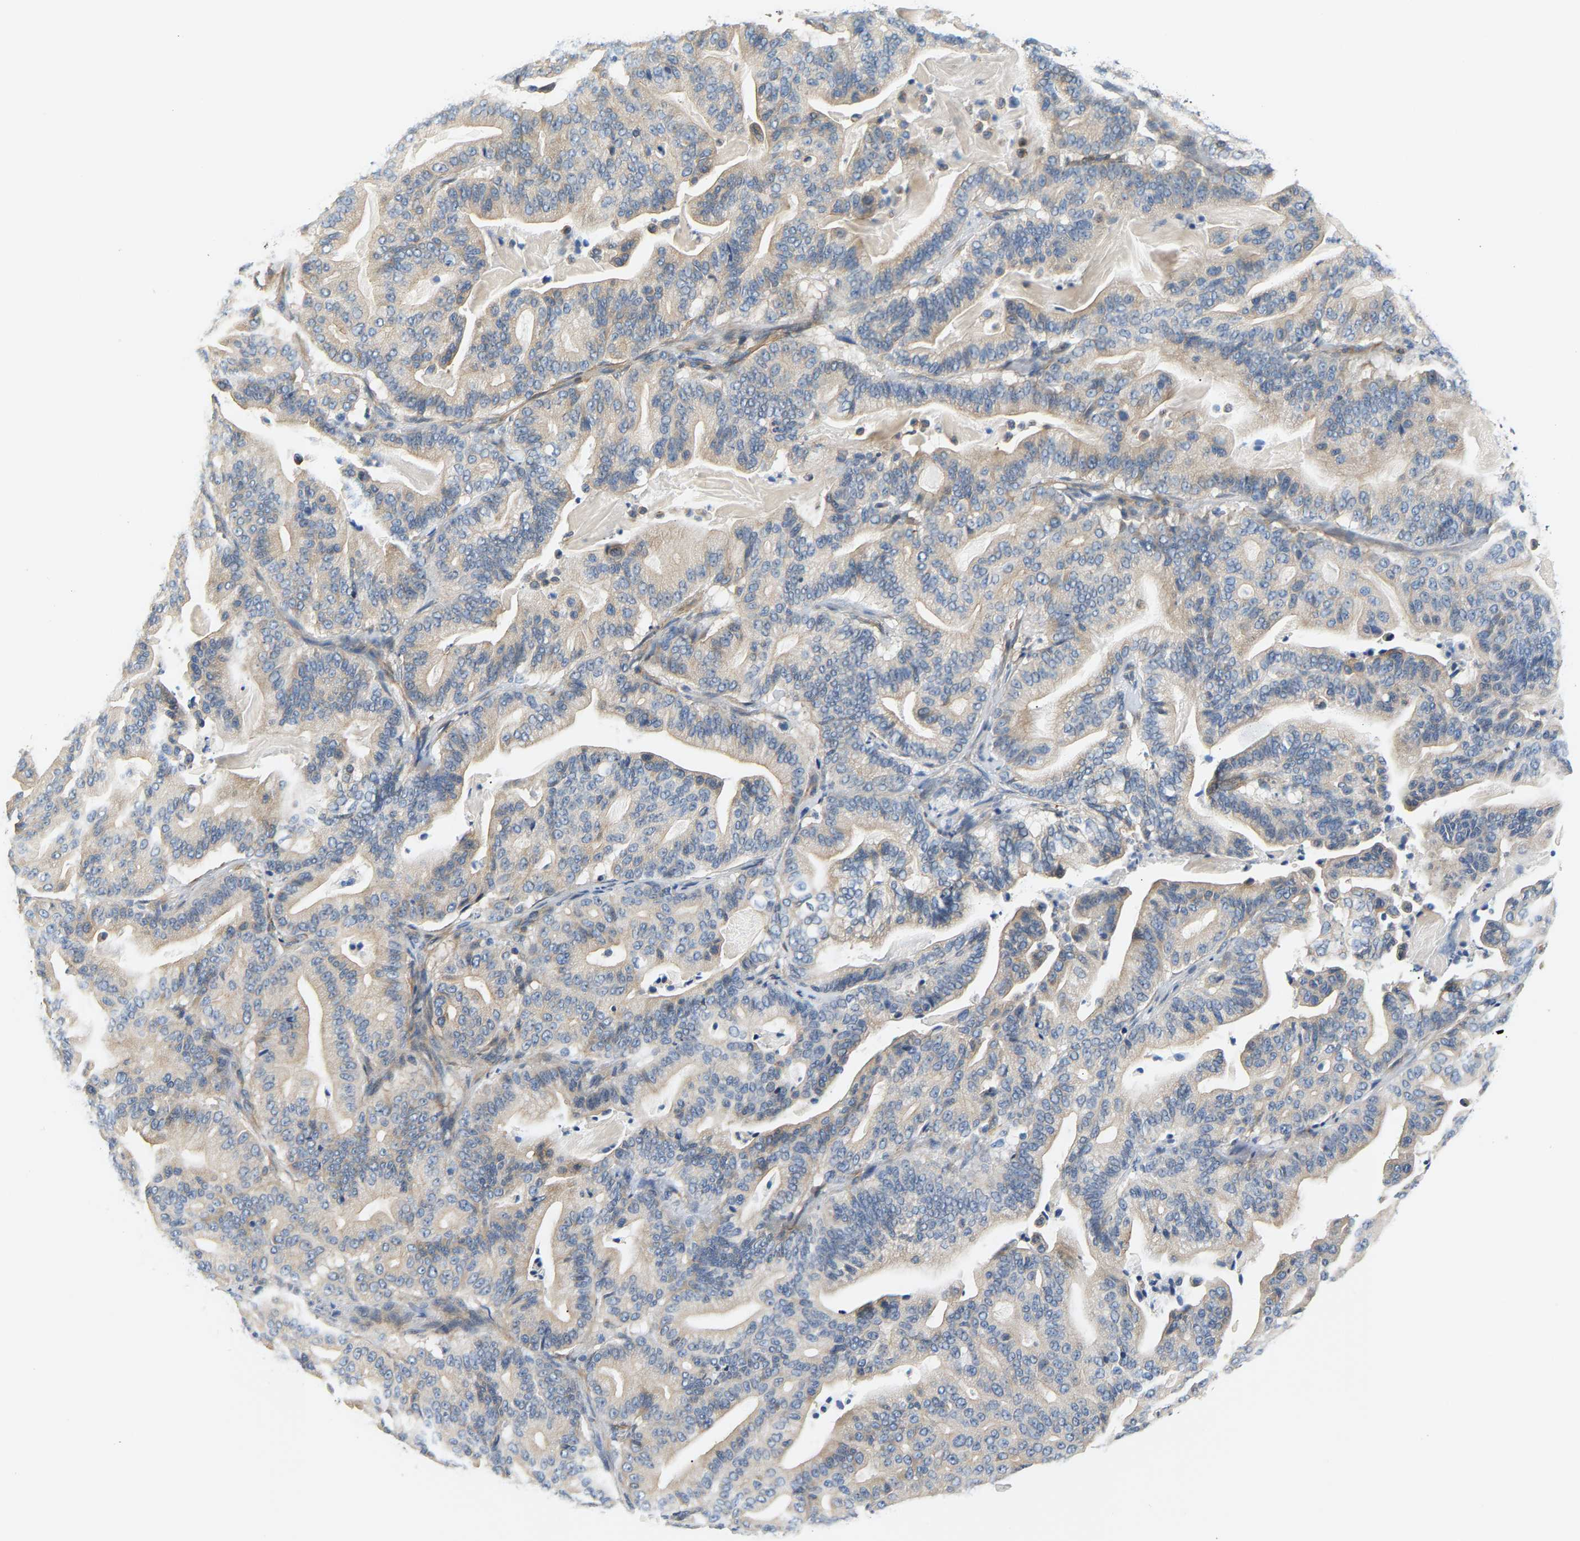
{"staining": {"intensity": "weak", "quantity": "<25%", "location": "cytoplasmic/membranous"}, "tissue": "pancreatic cancer", "cell_type": "Tumor cells", "image_type": "cancer", "snomed": [{"axis": "morphology", "description": "Adenocarcinoma, NOS"}, {"axis": "topography", "description": "Pancreas"}], "caption": "The micrograph displays no staining of tumor cells in pancreatic adenocarcinoma.", "gene": "PAWR", "patient": {"sex": "male", "age": 63}}